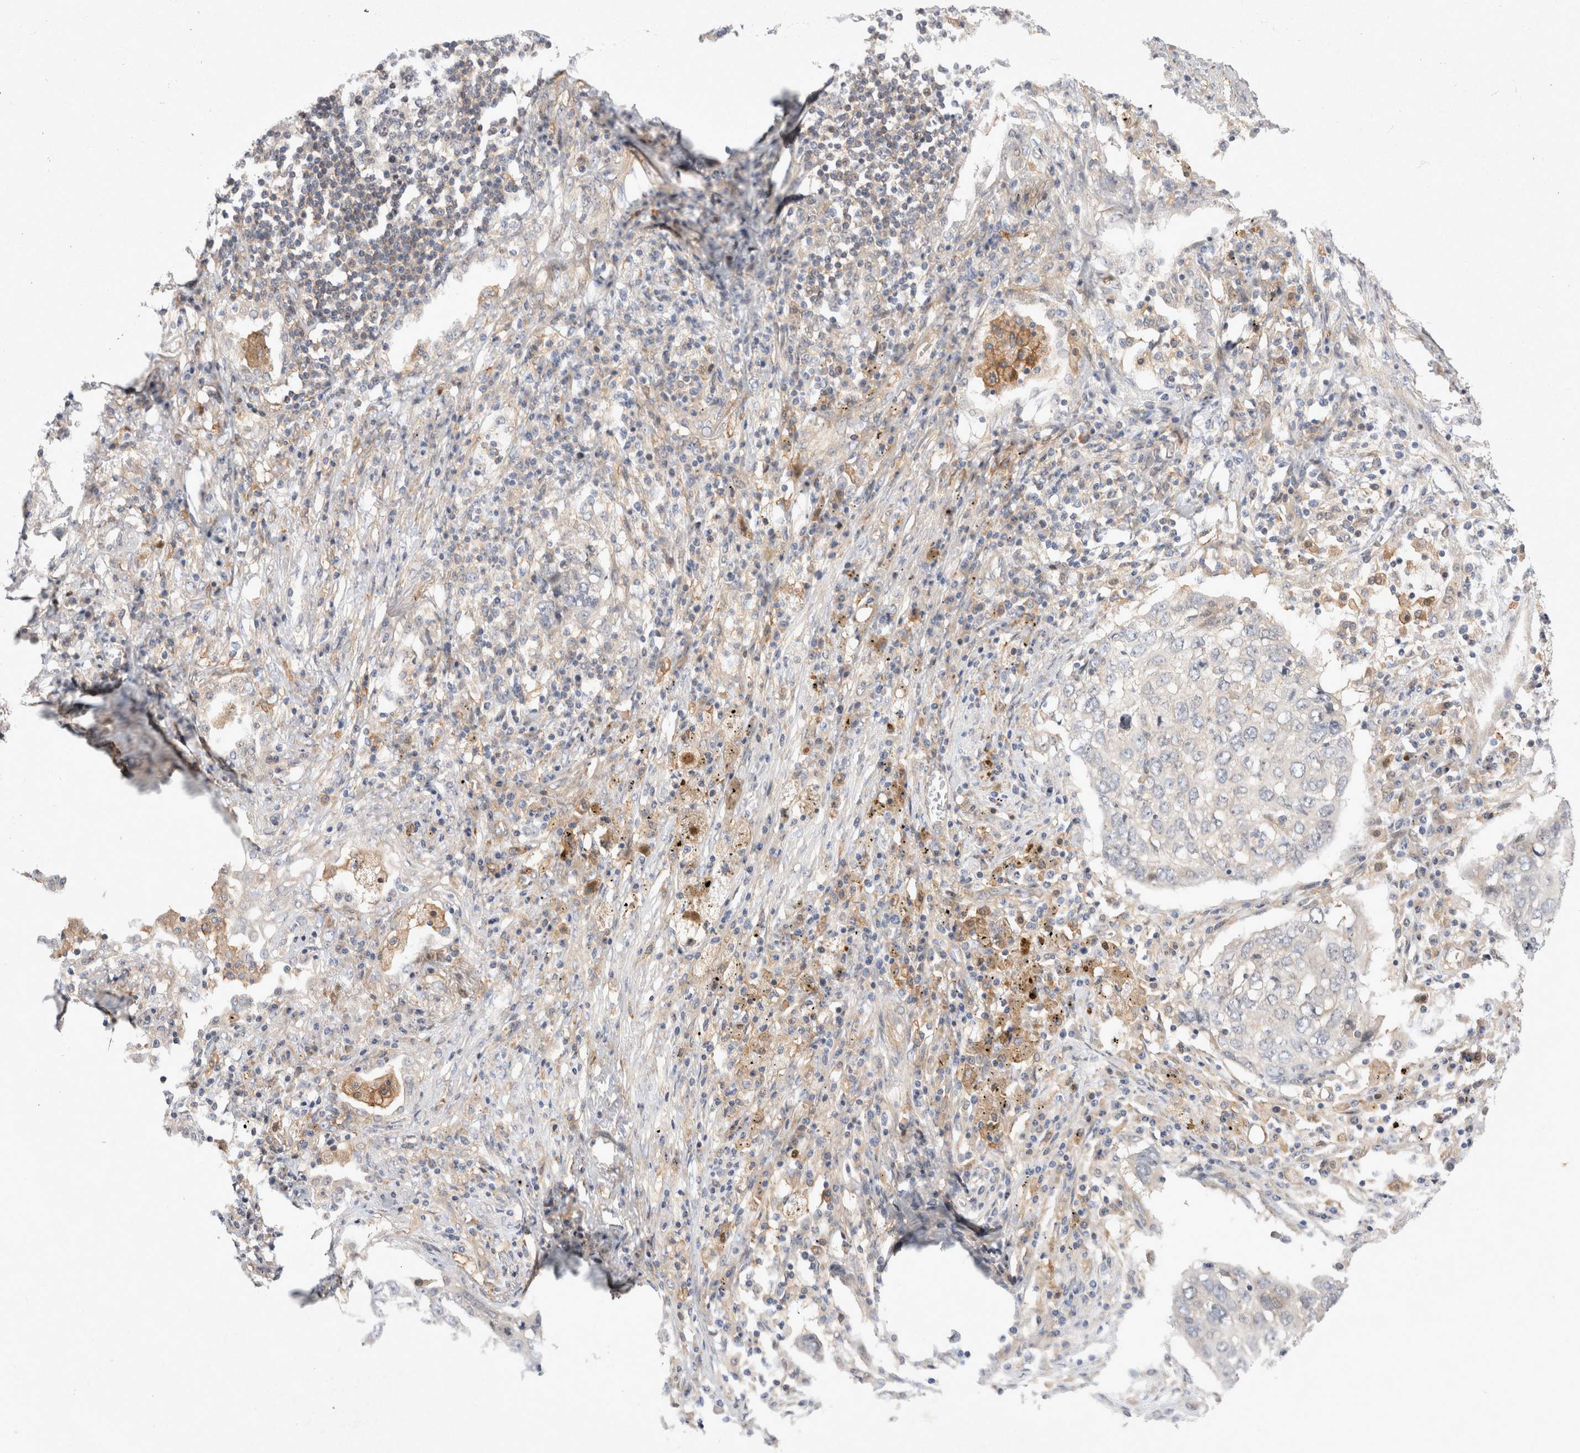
{"staining": {"intensity": "negative", "quantity": "none", "location": "none"}, "tissue": "lung cancer", "cell_type": "Tumor cells", "image_type": "cancer", "snomed": [{"axis": "morphology", "description": "Squamous cell carcinoma, NOS"}, {"axis": "topography", "description": "Lung"}], "caption": "Lung cancer (squamous cell carcinoma) was stained to show a protein in brown. There is no significant expression in tumor cells. Nuclei are stained in blue.", "gene": "CDCA7L", "patient": {"sex": "female", "age": 63}}